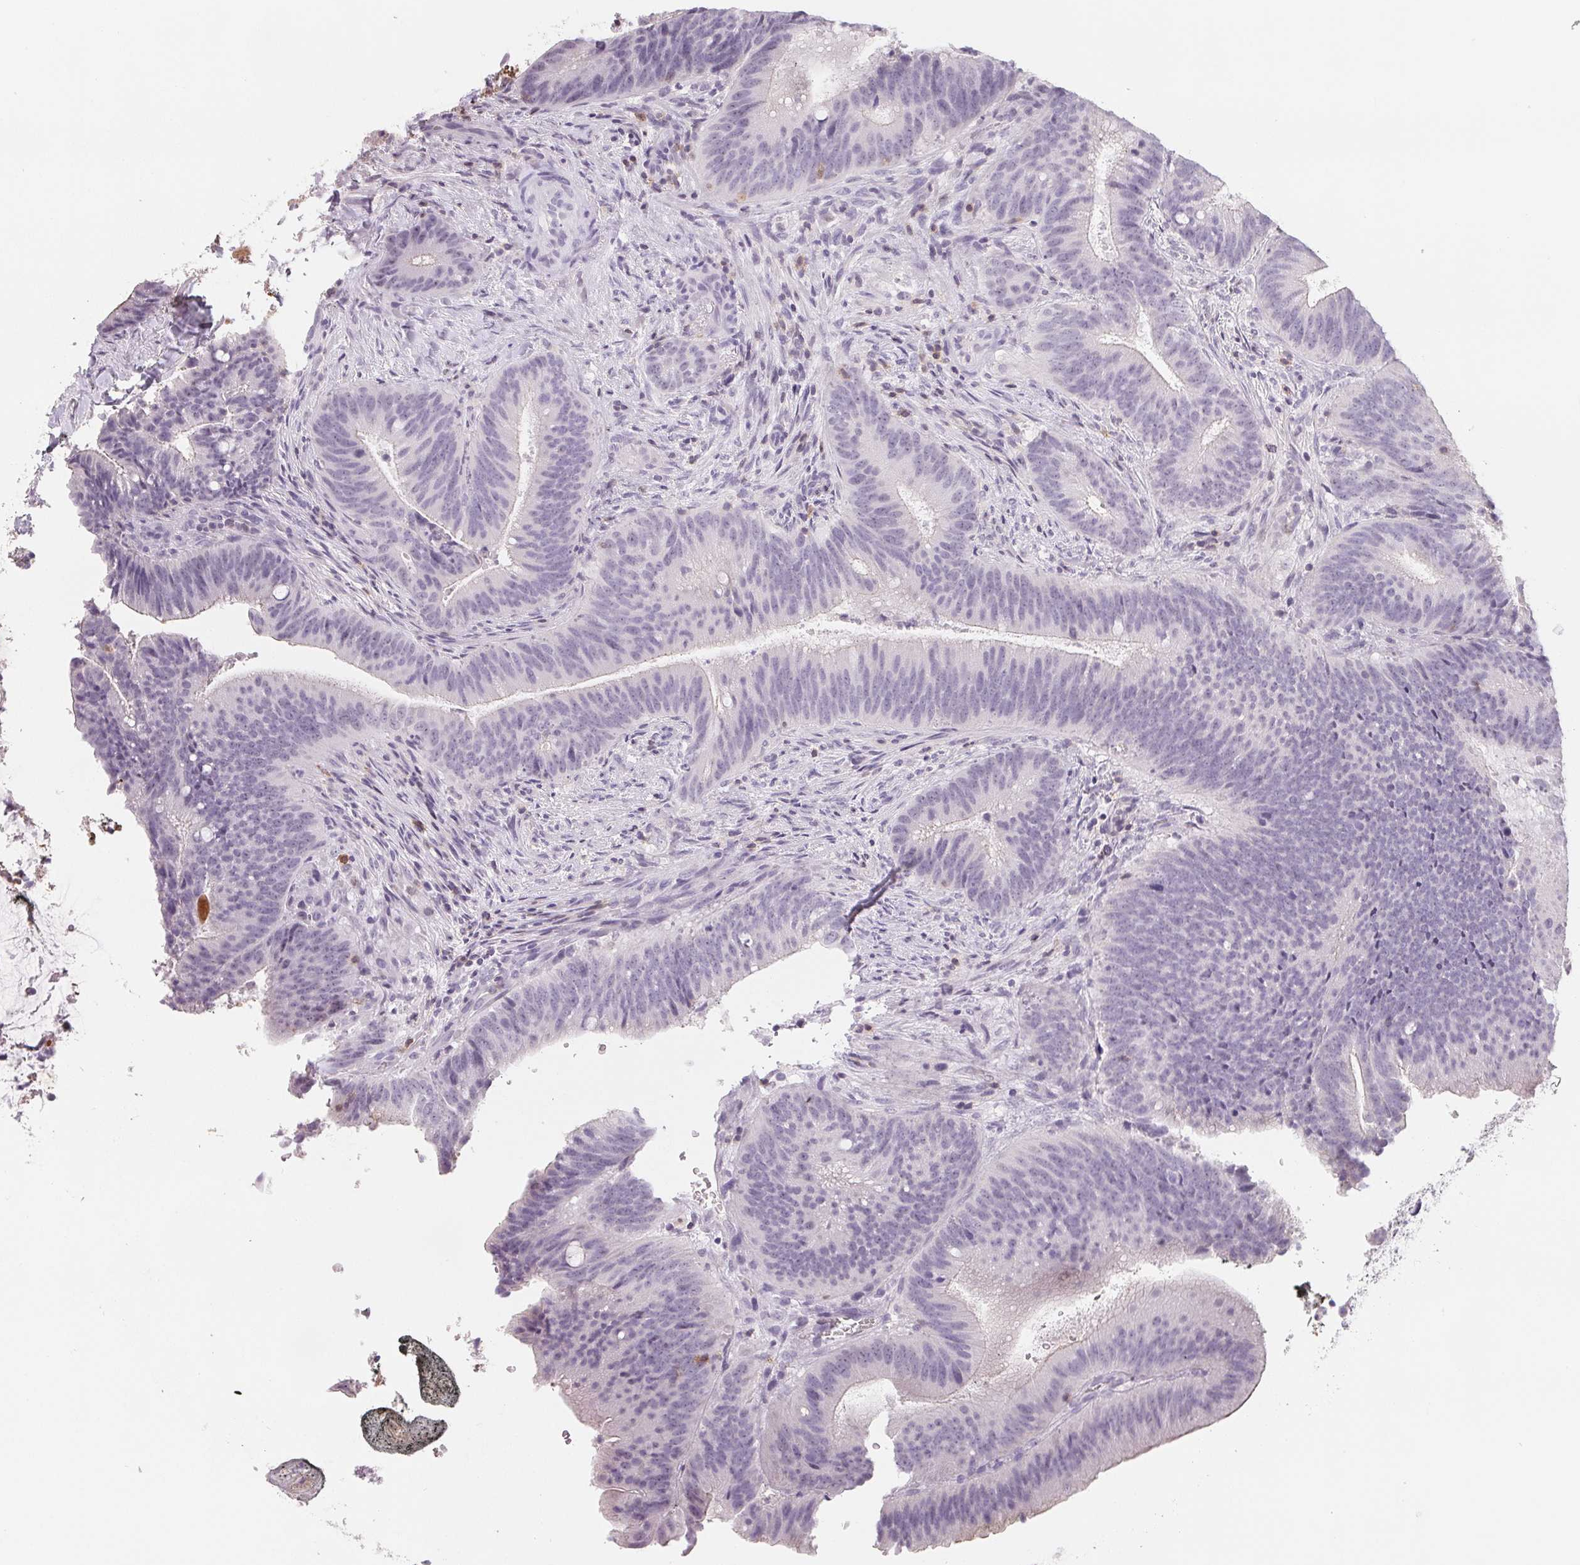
{"staining": {"intensity": "negative", "quantity": "none", "location": "none"}, "tissue": "colorectal cancer", "cell_type": "Tumor cells", "image_type": "cancer", "snomed": [{"axis": "morphology", "description": "Adenocarcinoma, NOS"}, {"axis": "topography", "description": "Colon"}], "caption": "Colorectal cancer was stained to show a protein in brown. There is no significant staining in tumor cells.", "gene": "CD69", "patient": {"sex": "female", "age": 43}}